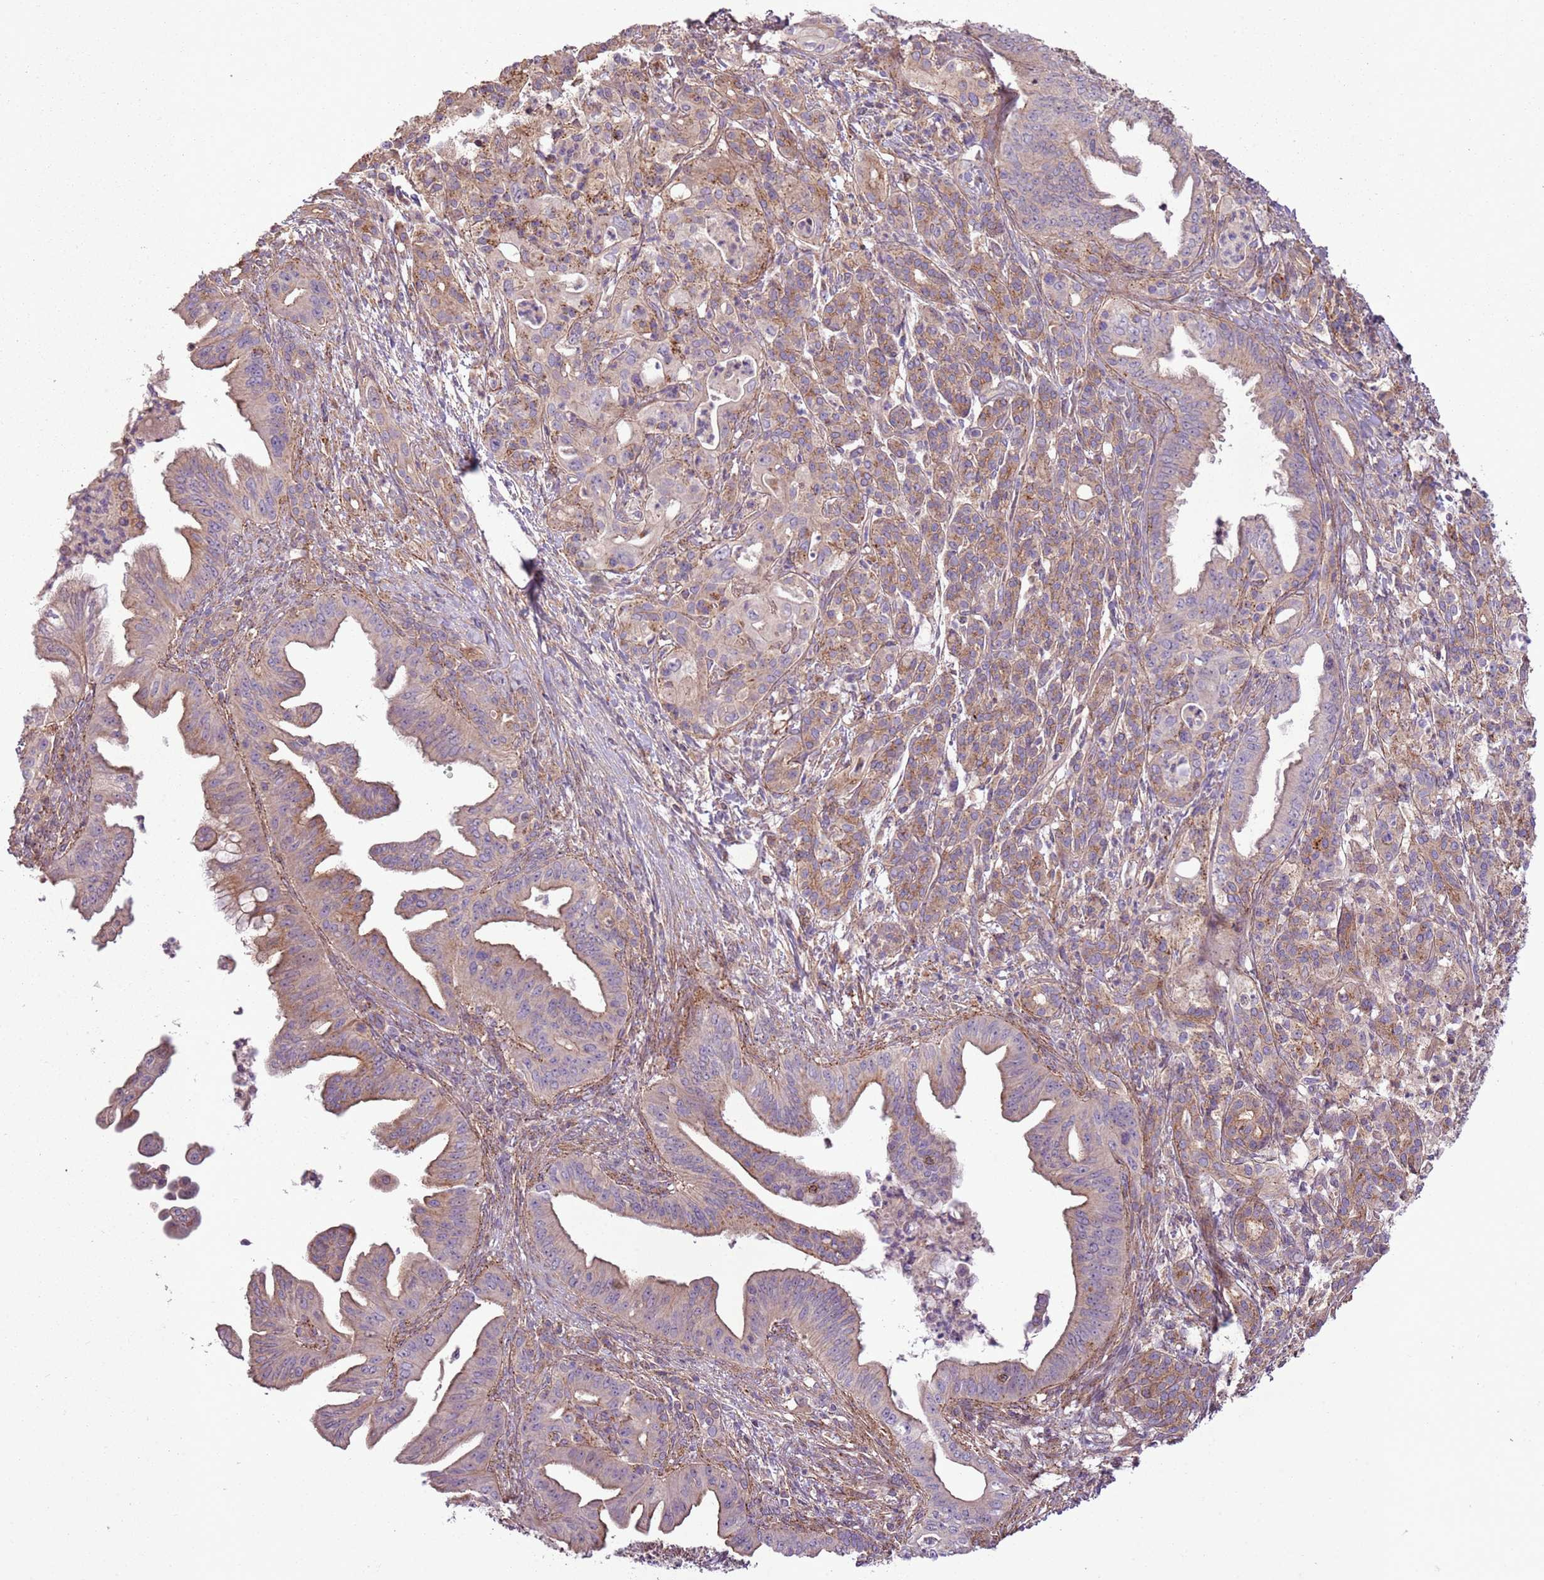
{"staining": {"intensity": "weak", "quantity": "25%-75%", "location": "cytoplasmic/membranous"}, "tissue": "pancreatic cancer", "cell_type": "Tumor cells", "image_type": "cancer", "snomed": [{"axis": "morphology", "description": "Adenocarcinoma, NOS"}, {"axis": "topography", "description": "Pancreas"}], "caption": "An immunohistochemistry (IHC) image of tumor tissue is shown. Protein staining in brown shows weak cytoplasmic/membranous positivity in pancreatic cancer within tumor cells. (DAB (3,3'-diaminobenzidine) IHC with brightfield microscopy, high magnification).", "gene": "ANKRD24", "patient": {"sex": "male", "age": 58}}